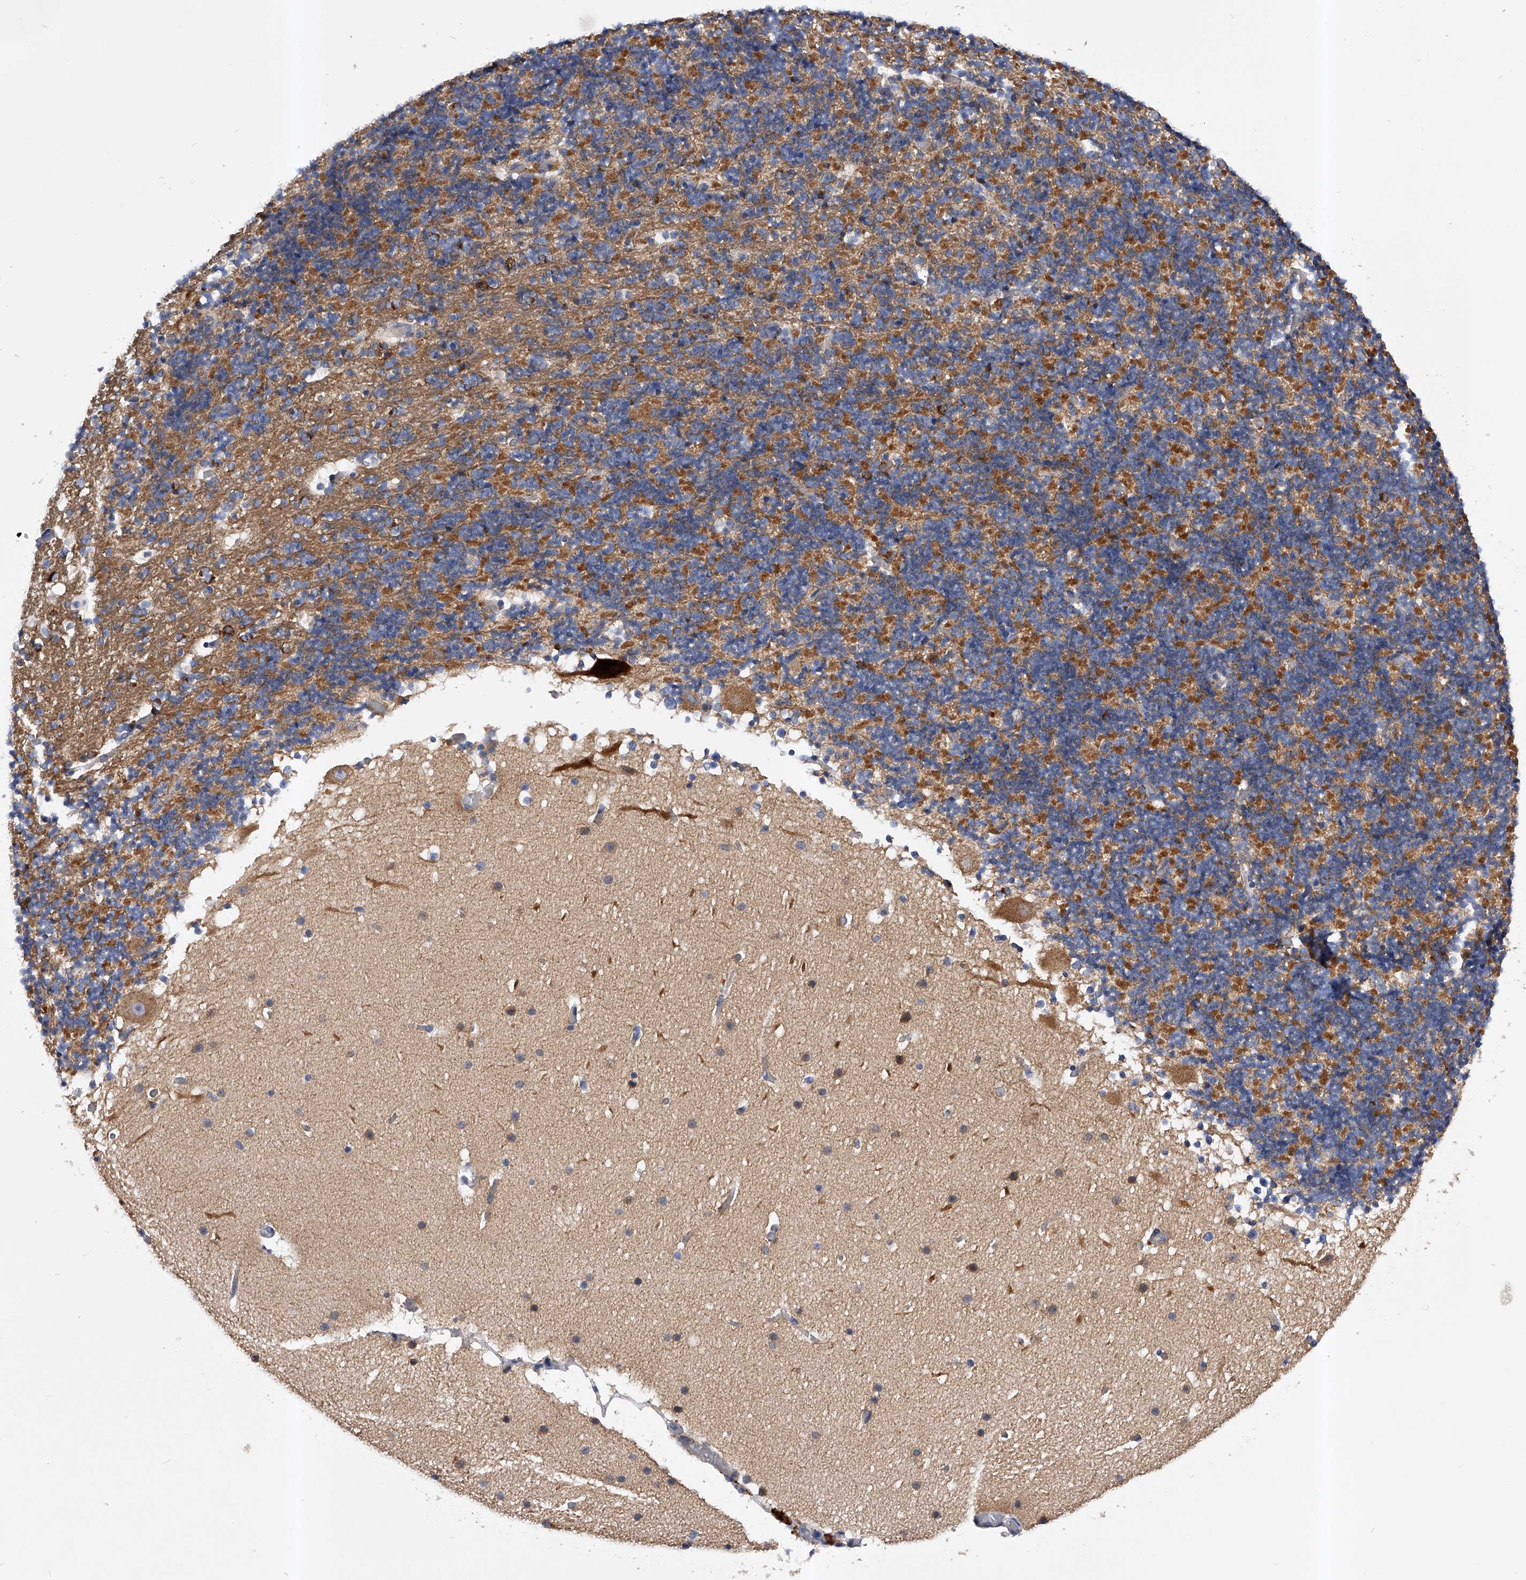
{"staining": {"intensity": "moderate", "quantity": "<25%", "location": "cytoplasmic/membranous"}, "tissue": "cerebellum", "cell_type": "Cells in granular layer", "image_type": "normal", "snomed": [{"axis": "morphology", "description": "Normal tissue, NOS"}, {"axis": "topography", "description": "Cerebellum"}], "caption": "This micrograph demonstrates IHC staining of benign human cerebellum, with low moderate cytoplasmic/membranous expression in approximately <25% of cells in granular layer.", "gene": "ARL4C", "patient": {"sex": "male", "age": 57}}